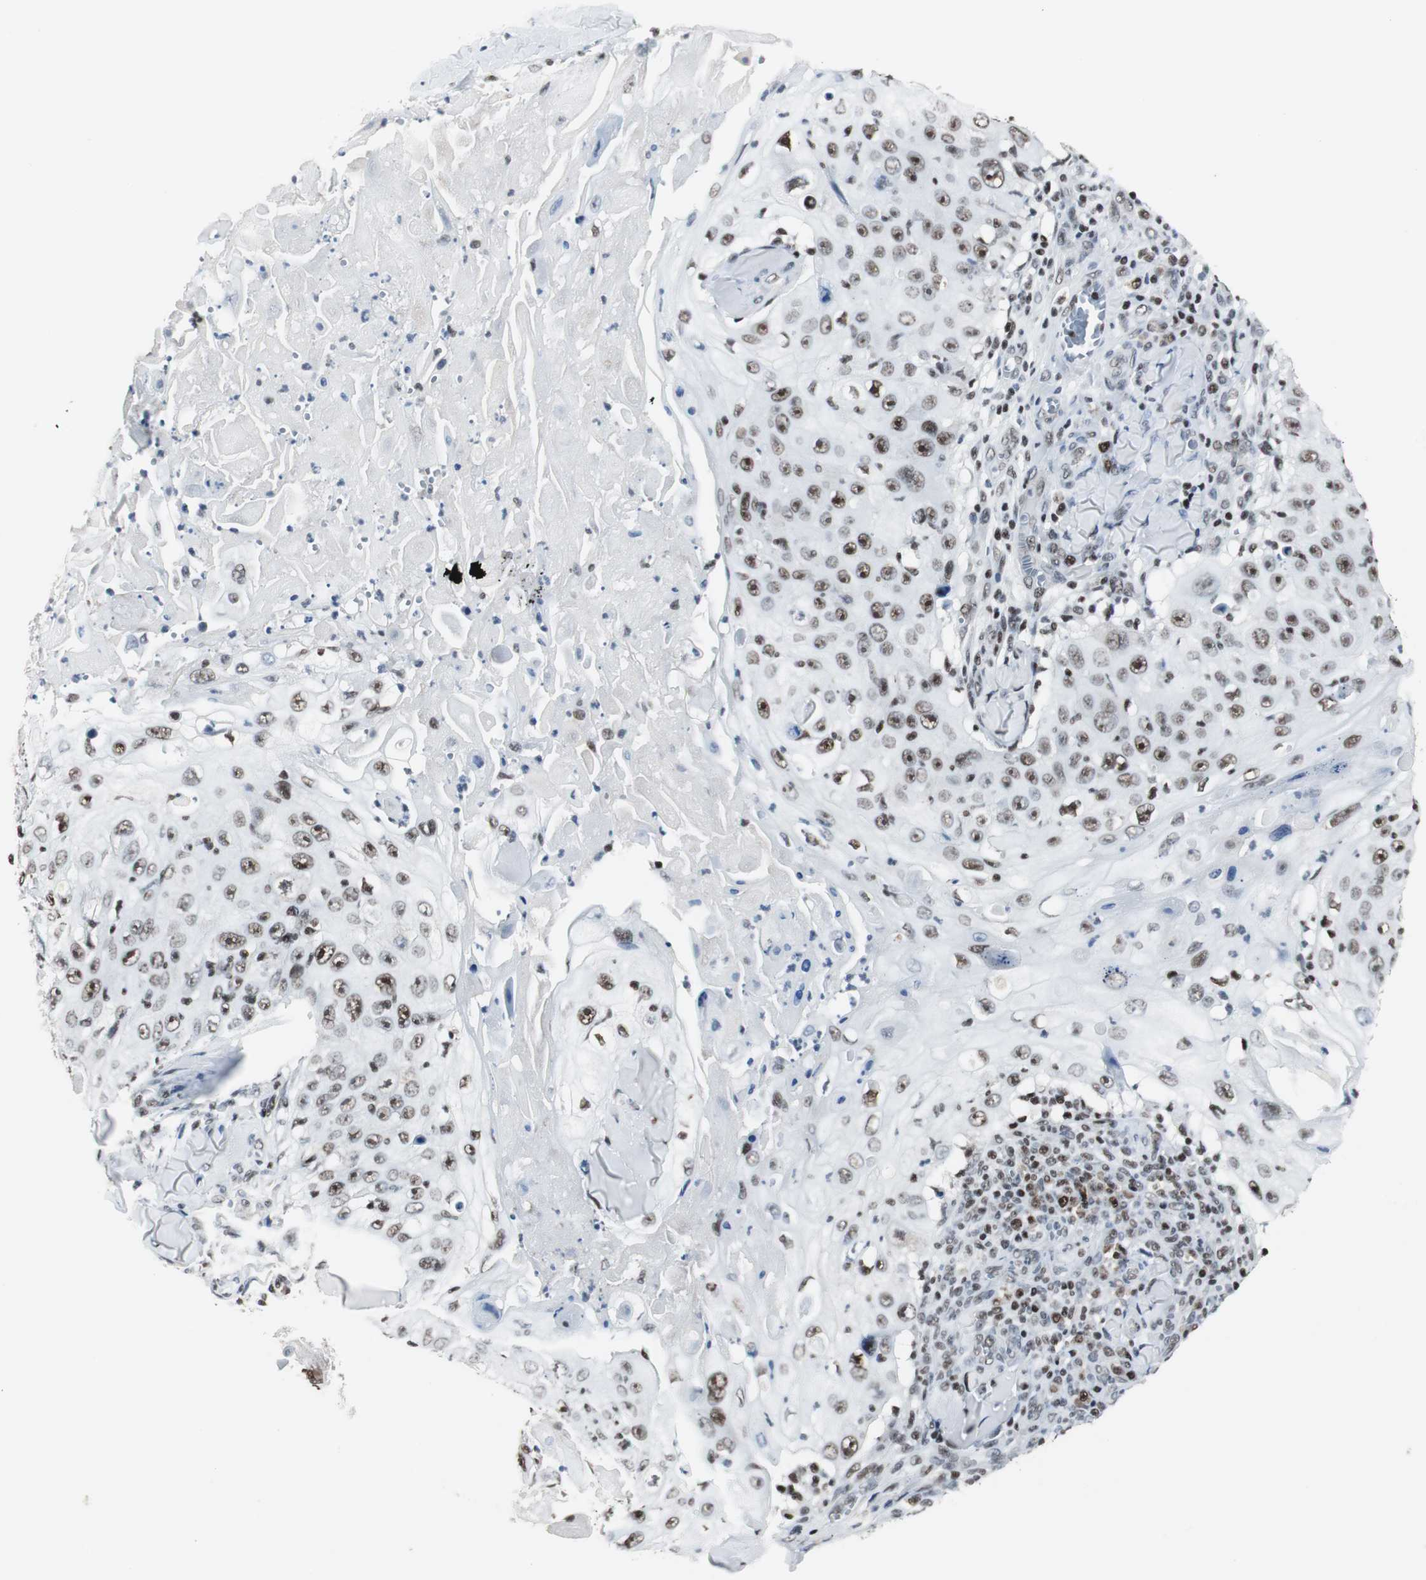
{"staining": {"intensity": "moderate", "quantity": ">75%", "location": "nuclear"}, "tissue": "skin cancer", "cell_type": "Tumor cells", "image_type": "cancer", "snomed": [{"axis": "morphology", "description": "Squamous cell carcinoma, NOS"}, {"axis": "topography", "description": "Skin"}], "caption": "Immunohistochemistry (DAB (3,3'-diaminobenzidine)) staining of skin cancer (squamous cell carcinoma) exhibits moderate nuclear protein positivity in approximately >75% of tumor cells. (Stains: DAB (3,3'-diaminobenzidine) in brown, nuclei in blue, Microscopy: brightfield microscopy at high magnification).", "gene": "RAD9A", "patient": {"sex": "male", "age": 86}}